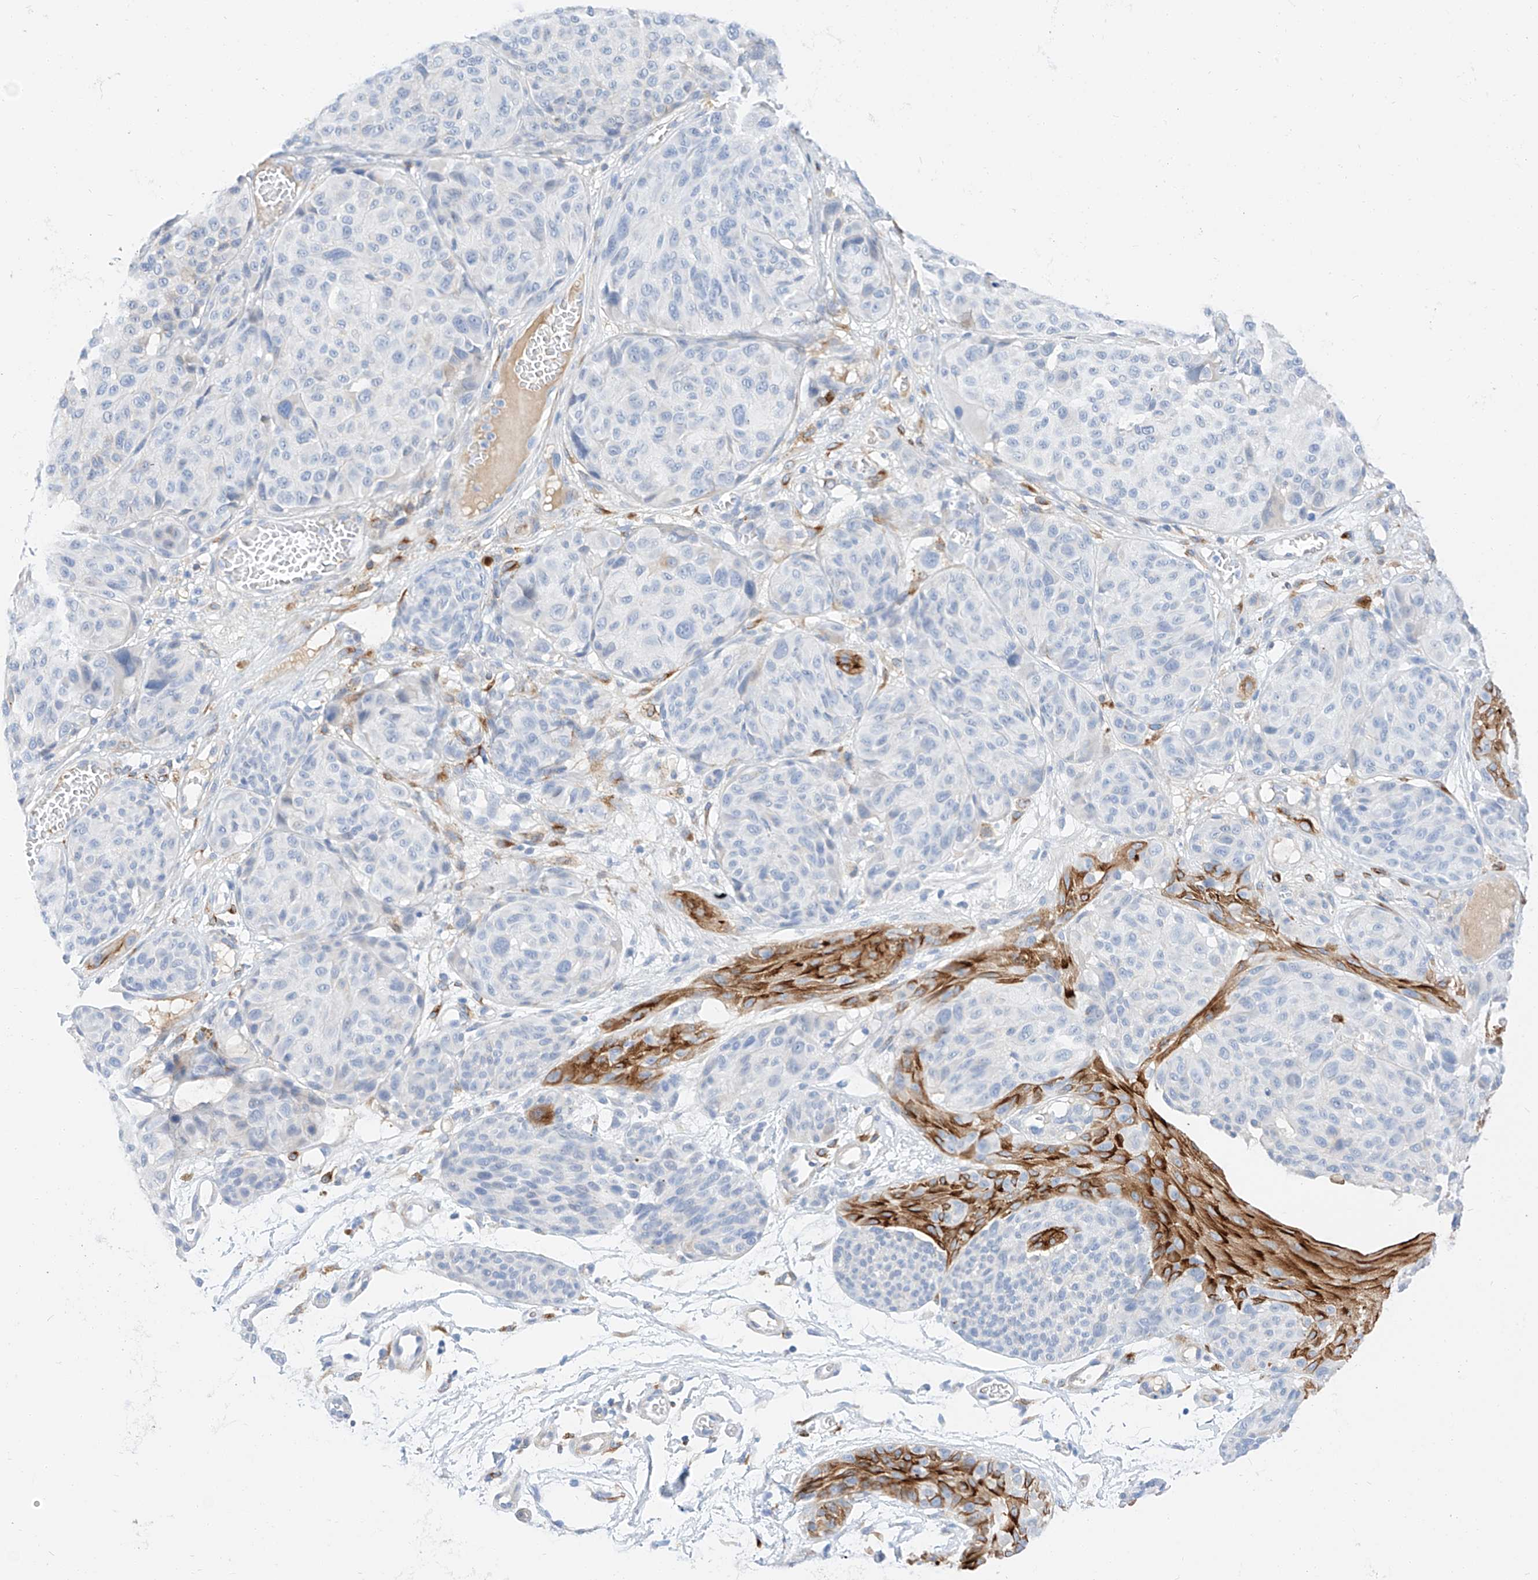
{"staining": {"intensity": "negative", "quantity": "none", "location": "none"}, "tissue": "melanoma", "cell_type": "Tumor cells", "image_type": "cancer", "snomed": [{"axis": "morphology", "description": "Malignant melanoma, NOS"}, {"axis": "topography", "description": "Skin"}], "caption": "Tumor cells are negative for brown protein staining in melanoma.", "gene": "MAP7", "patient": {"sex": "male", "age": 83}}